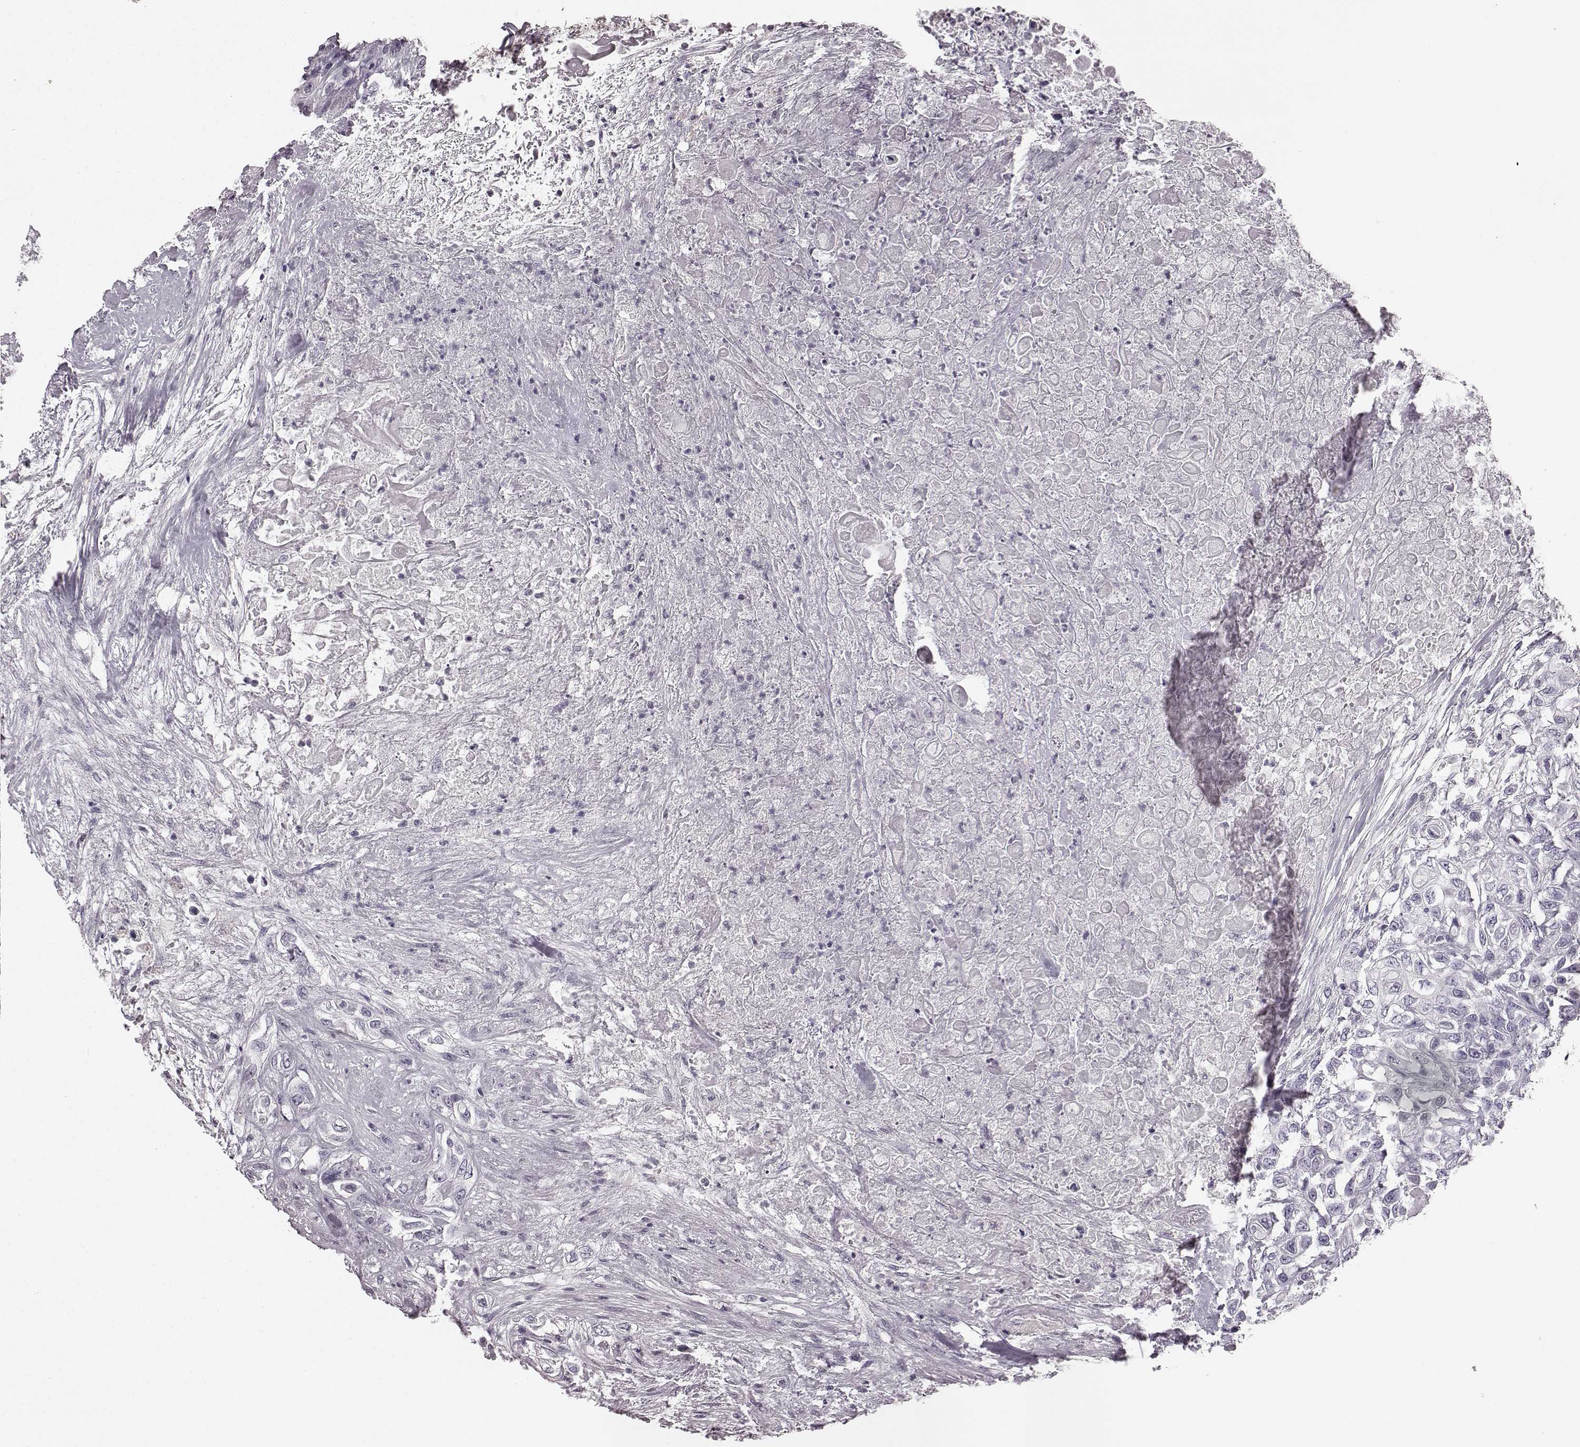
{"staining": {"intensity": "negative", "quantity": "none", "location": "none"}, "tissue": "urothelial cancer", "cell_type": "Tumor cells", "image_type": "cancer", "snomed": [{"axis": "morphology", "description": "Urothelial carcinoma, High grade"}, {"axis": "topography", "description": "Urinary bladder"}], "caption": "Urothelial cancer was stained to show a protein in brown. There is no significant expression in tumor cells.", "gene": "RIT2", "patient": {"sex": "female", "age": 56}}